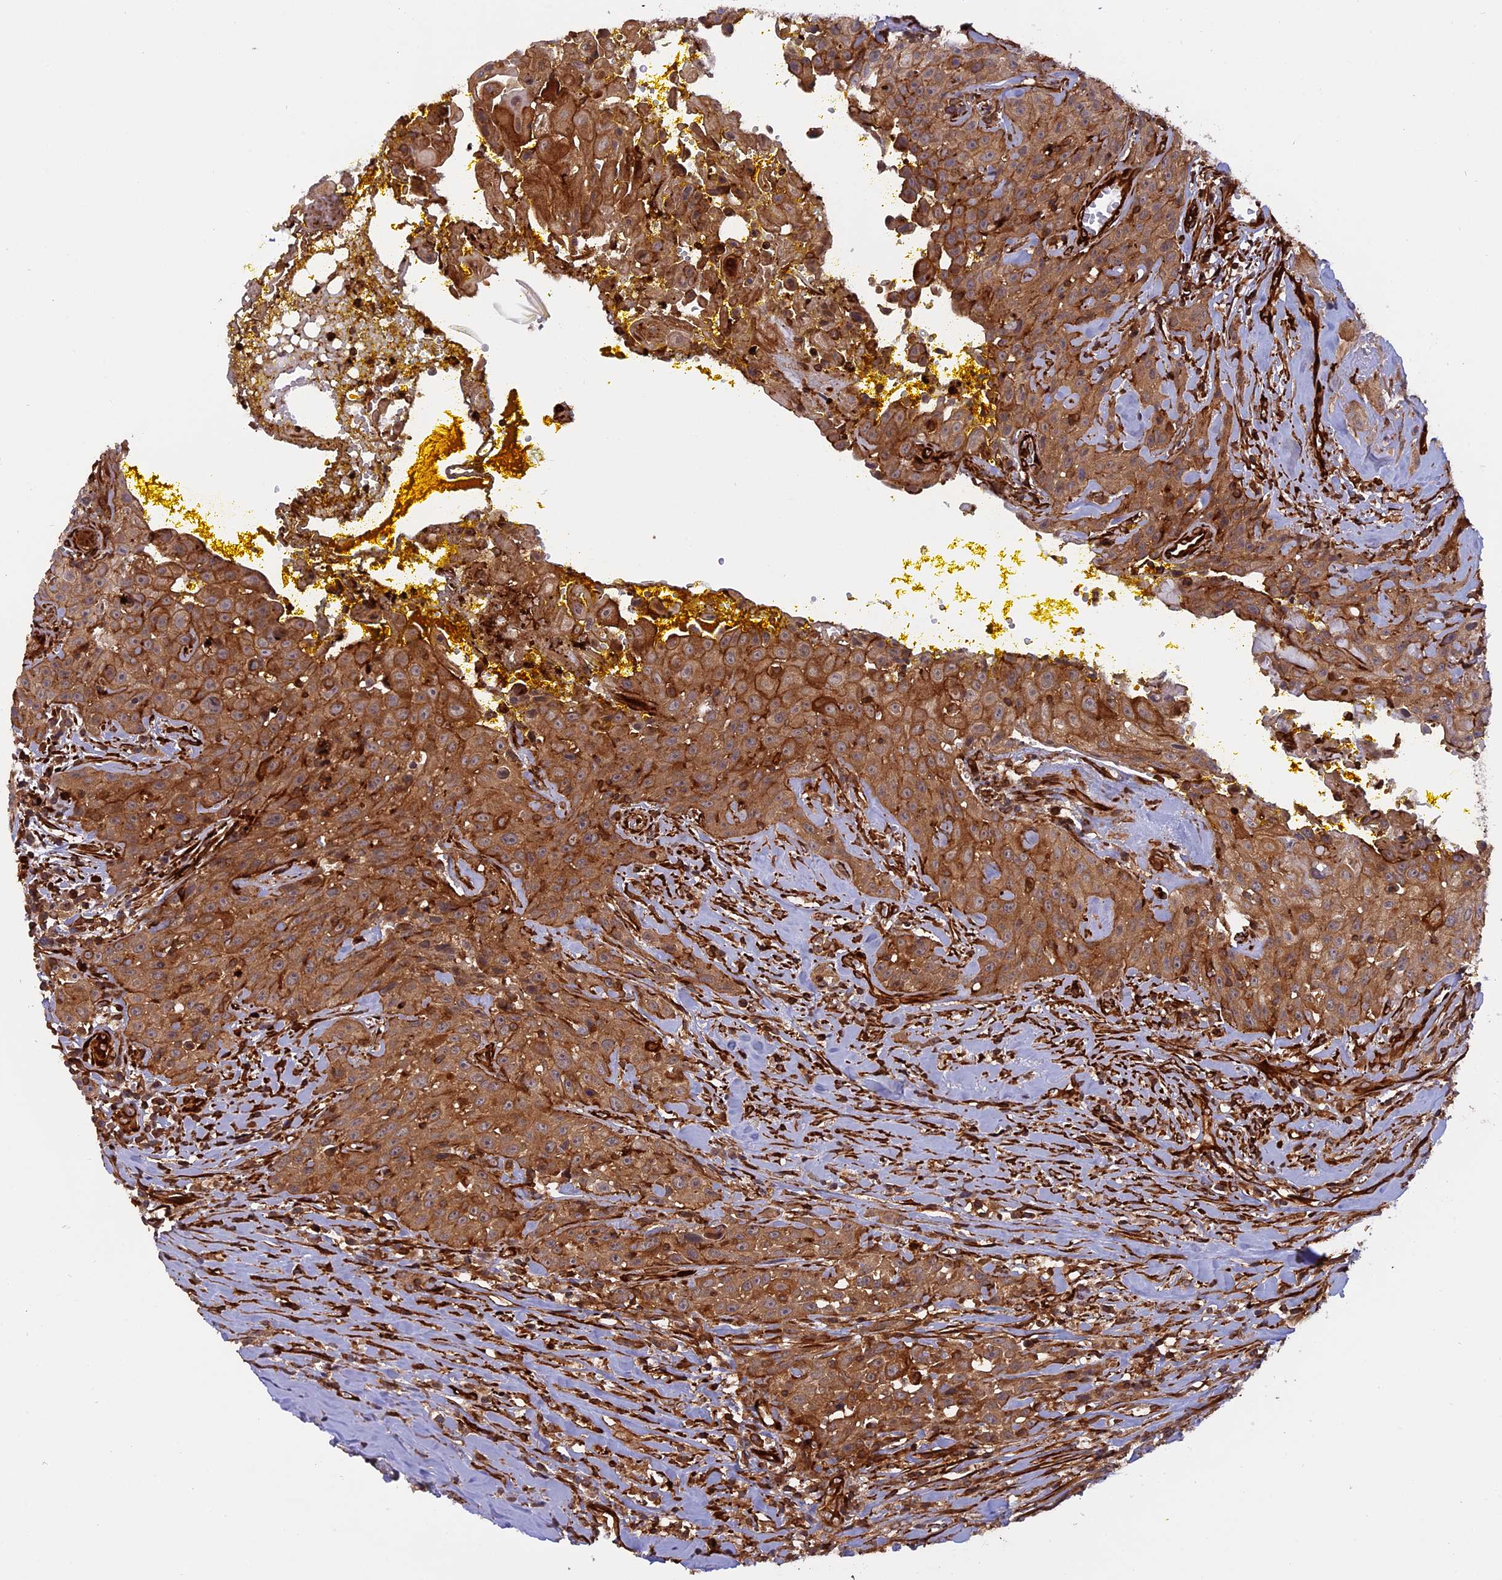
{"staining": {"intensity": "moderate", "quantity": ">75%", "location": "cytoplasmic/membranous"}, "tissue": "head and neck cancer", "cell_type": "Tumor cells", "image_type": "cancer", "snomed": [{"axis": "morphology", "description": "Squamous cell carcinoma, NOS"}, {"axis": "topography", "description": "Oral tissue"}, {"axis": "topography", "description": "Head-Neck"}], "caption": "Protein expression analysis of human squamous cell carcinoma (head and neck) reveals moderate cytoplasmic/membranous staining in about >75% of tumor cells. The staining is performed using DAB brown chromogen to label protein expression. The nuclei are counter-stained blue using hematoxylin.", "gene": "PHLDB3", "patient": {"sex": "female", "age": 82}}